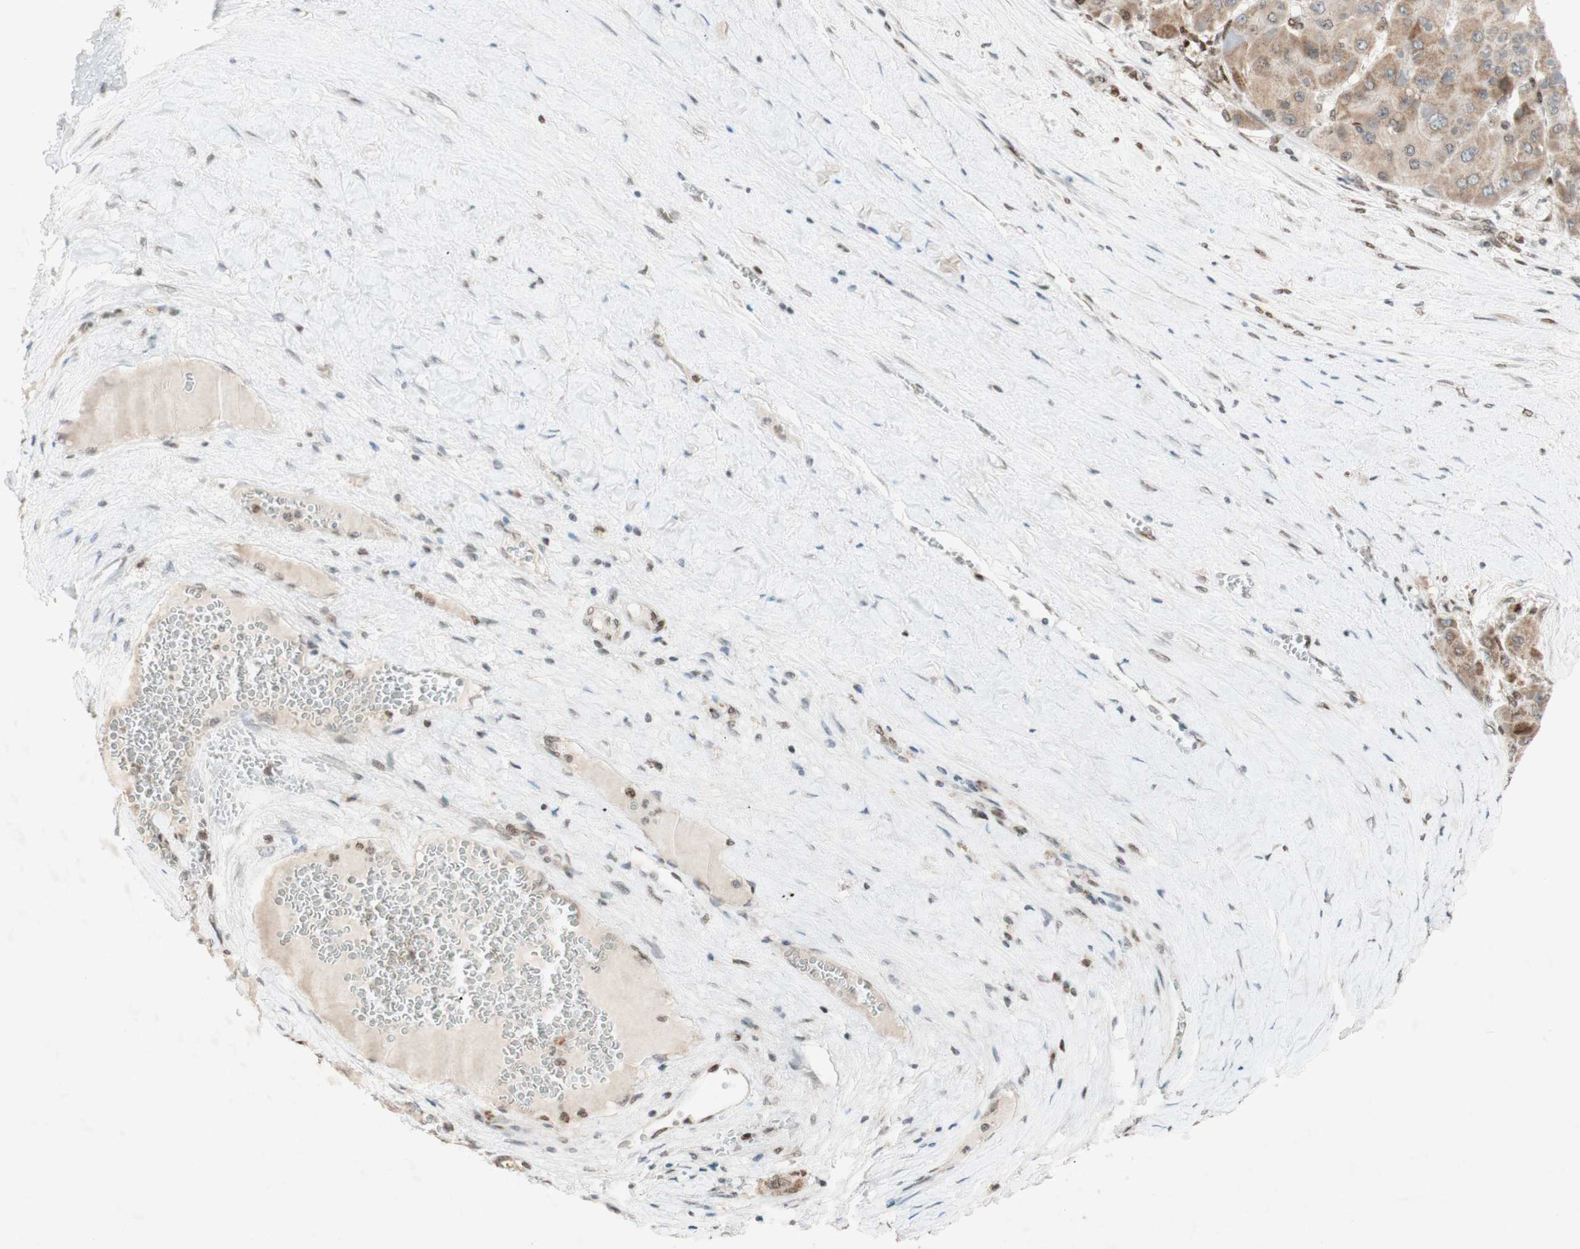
{"staining": {"intensity": "weak", "quantity": ">75%", "location": "cytoplasmic/membranous"}, "tissue": "liver cancer", "cell_type": "Tumor cells", "image_type": "cancer", "snomed": [{"axis": "morphology", "description": "Carcinoma, Hepatocellular, NOS"}, {"axis": "topography", "description": "Liver"}], "caption": "Protein expression analysis of liver hepatocellular carcinoma reveals weak cytoplasmic/membranous positivity in about >75% of tumor cells.", "gene": "DNMT3A", "patient": {"sex": "female", "age": 73}}